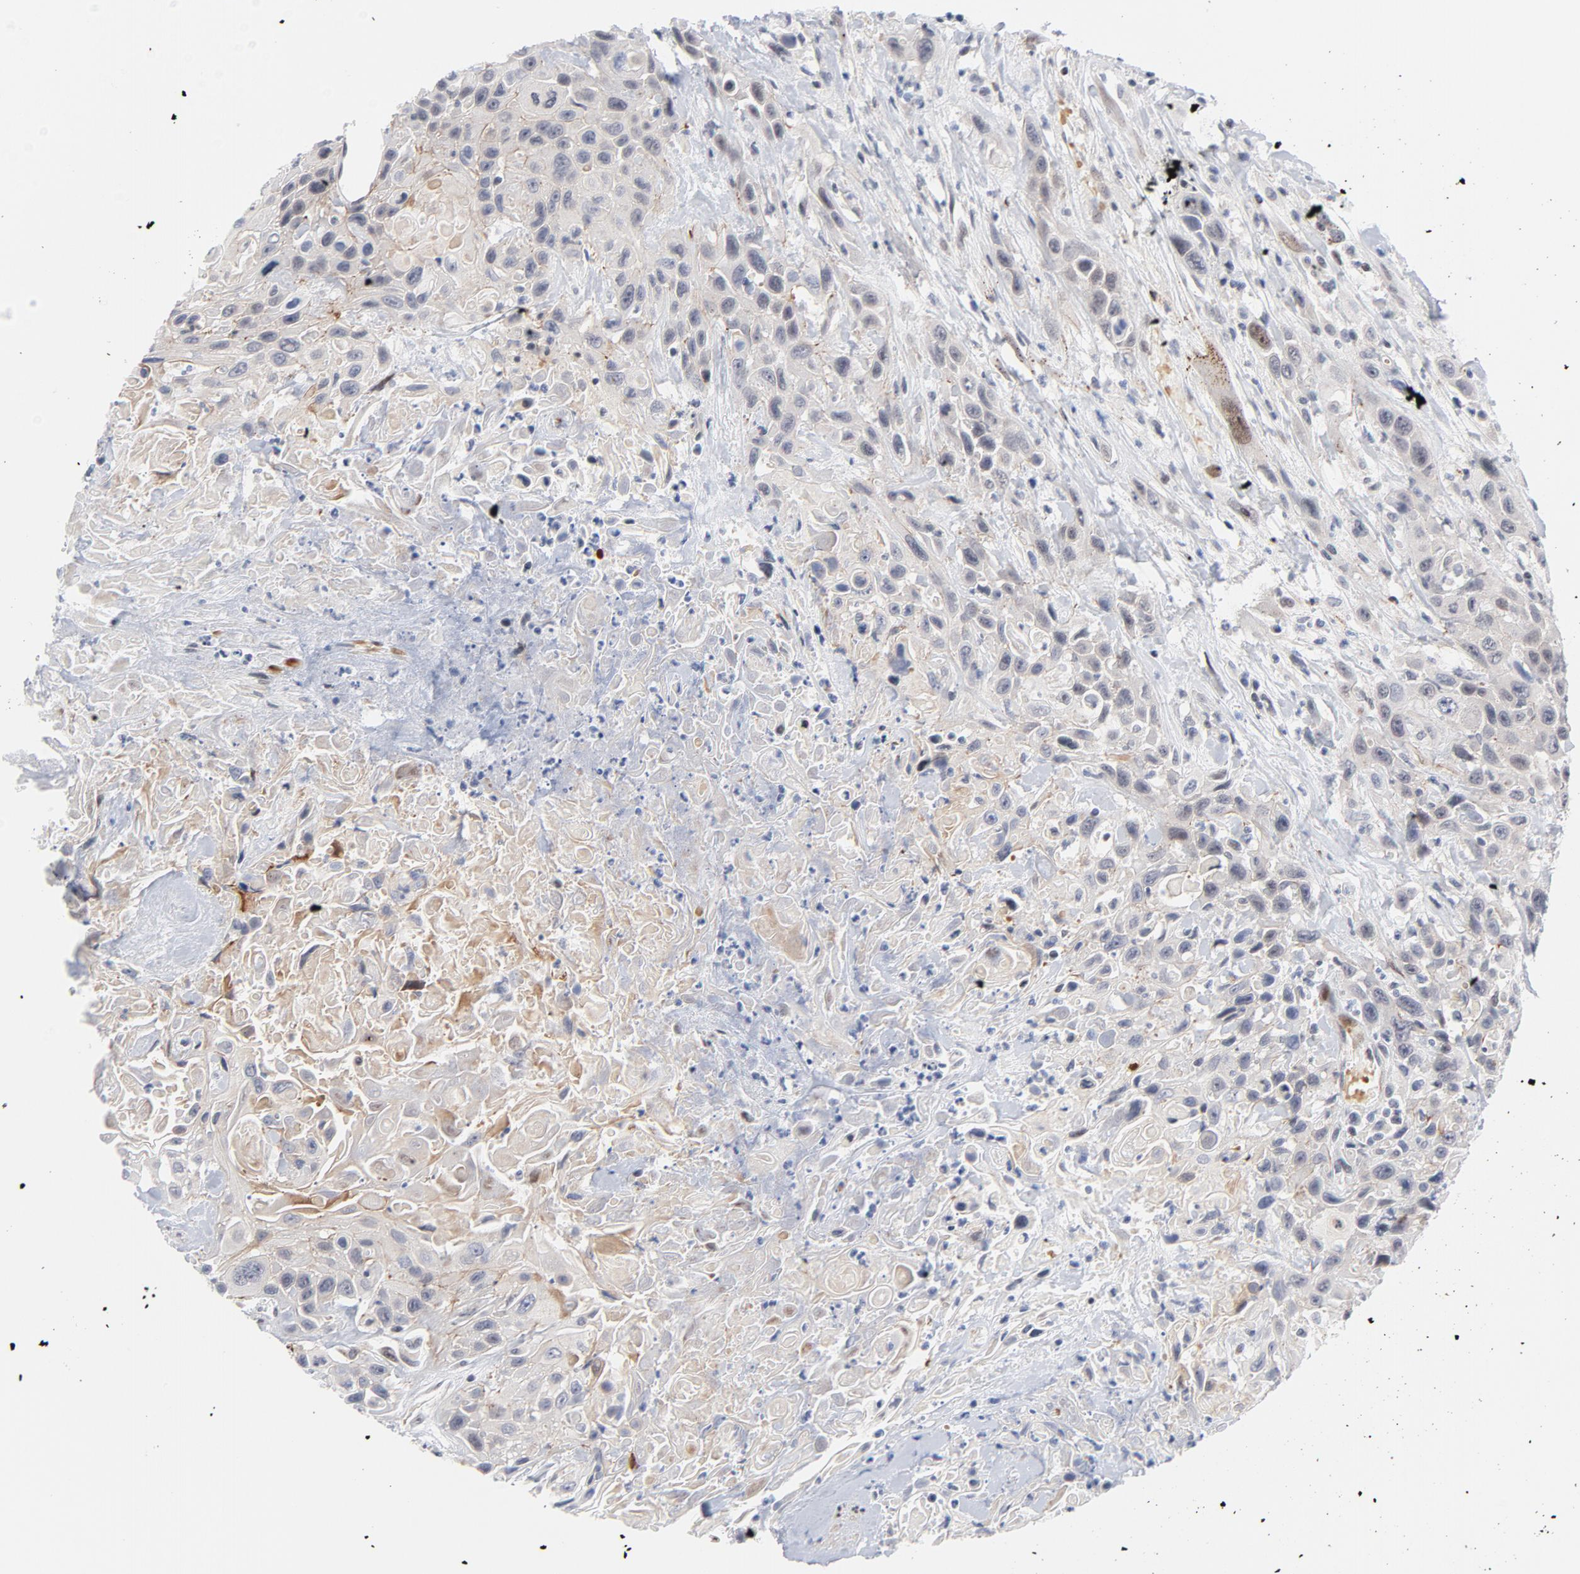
{"staining": {"intensity": "weak", "quantity": "<25%", "location": "nuclear"}, "tissue": "urothelial cancer", "cell_type": "Tumor cells", "image_type": "cancer", "snomed": [{"axis": "morphology", "description": "Urothelial carcinoma, High grade"}, {"axis": "topography", "description": "Urinary bladder"}], "caption": "High power microscopy micrograph of an immunohistochemistry (IHC) photomicrograph of urothelial cancer, revealing no significant expression in tumor cells.", "gene": "NFIC", "patient": {"sex": "female", "age": 84}}